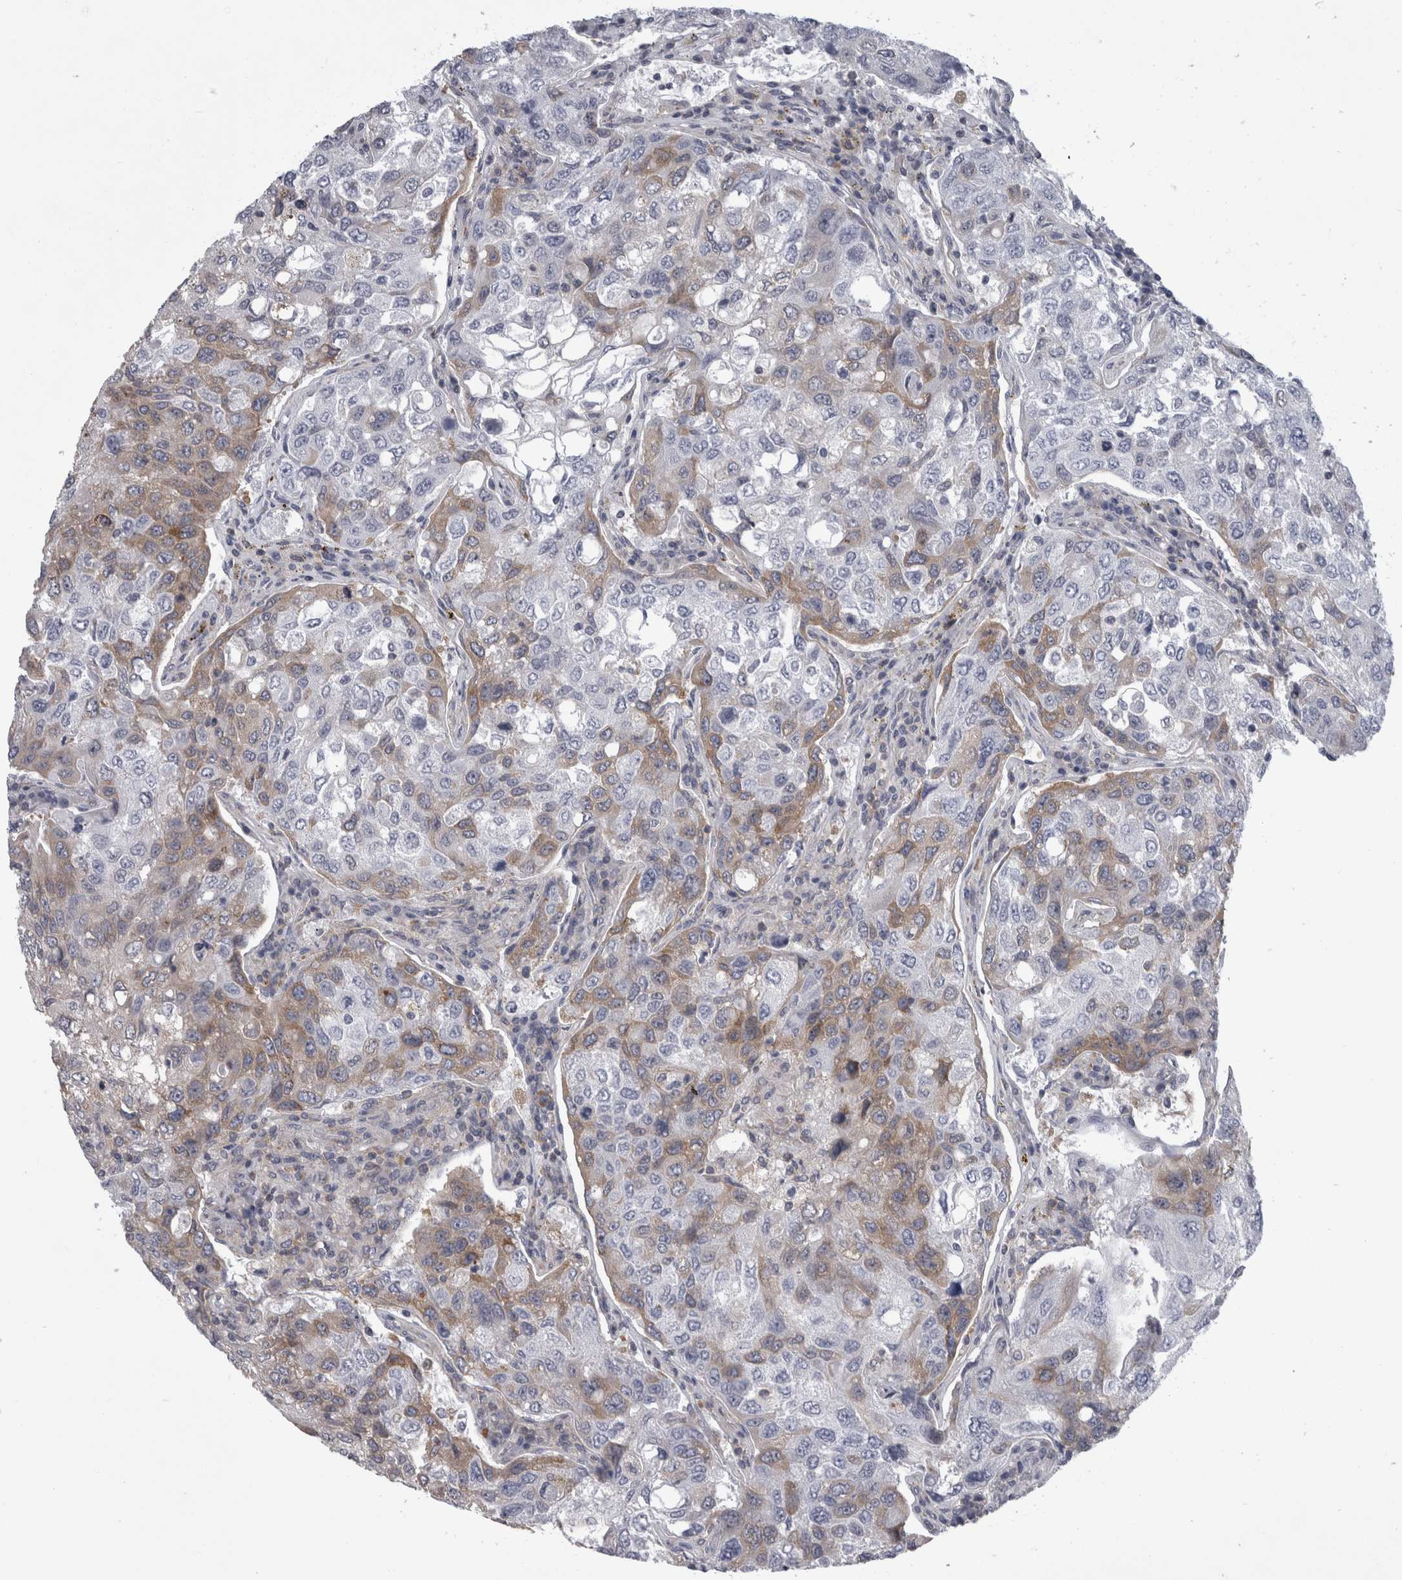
{"staining": {"intensity": "weak", "quantity": "<25%", "location": "cytoplasmic/membranous"}, "tissue": "urothelial cancer", "cell_type": "Tumor cells", "image_type": "cancer", "snomed": [{"axis": "morphology", "description": "Urothelial carcinoma, High grade"}, {"axis": "topography", "description": "Lymph node"}, {"axis": "topography", "description": "Urinary bladder"}], "caption": "High power microscopy histopathology image of an IHC histopathology image of urothelial cancer, revealing no significant positivity in tumor cells.", "gene": "PRRC2C", "patient": {"sex": "male", "age": 51}}